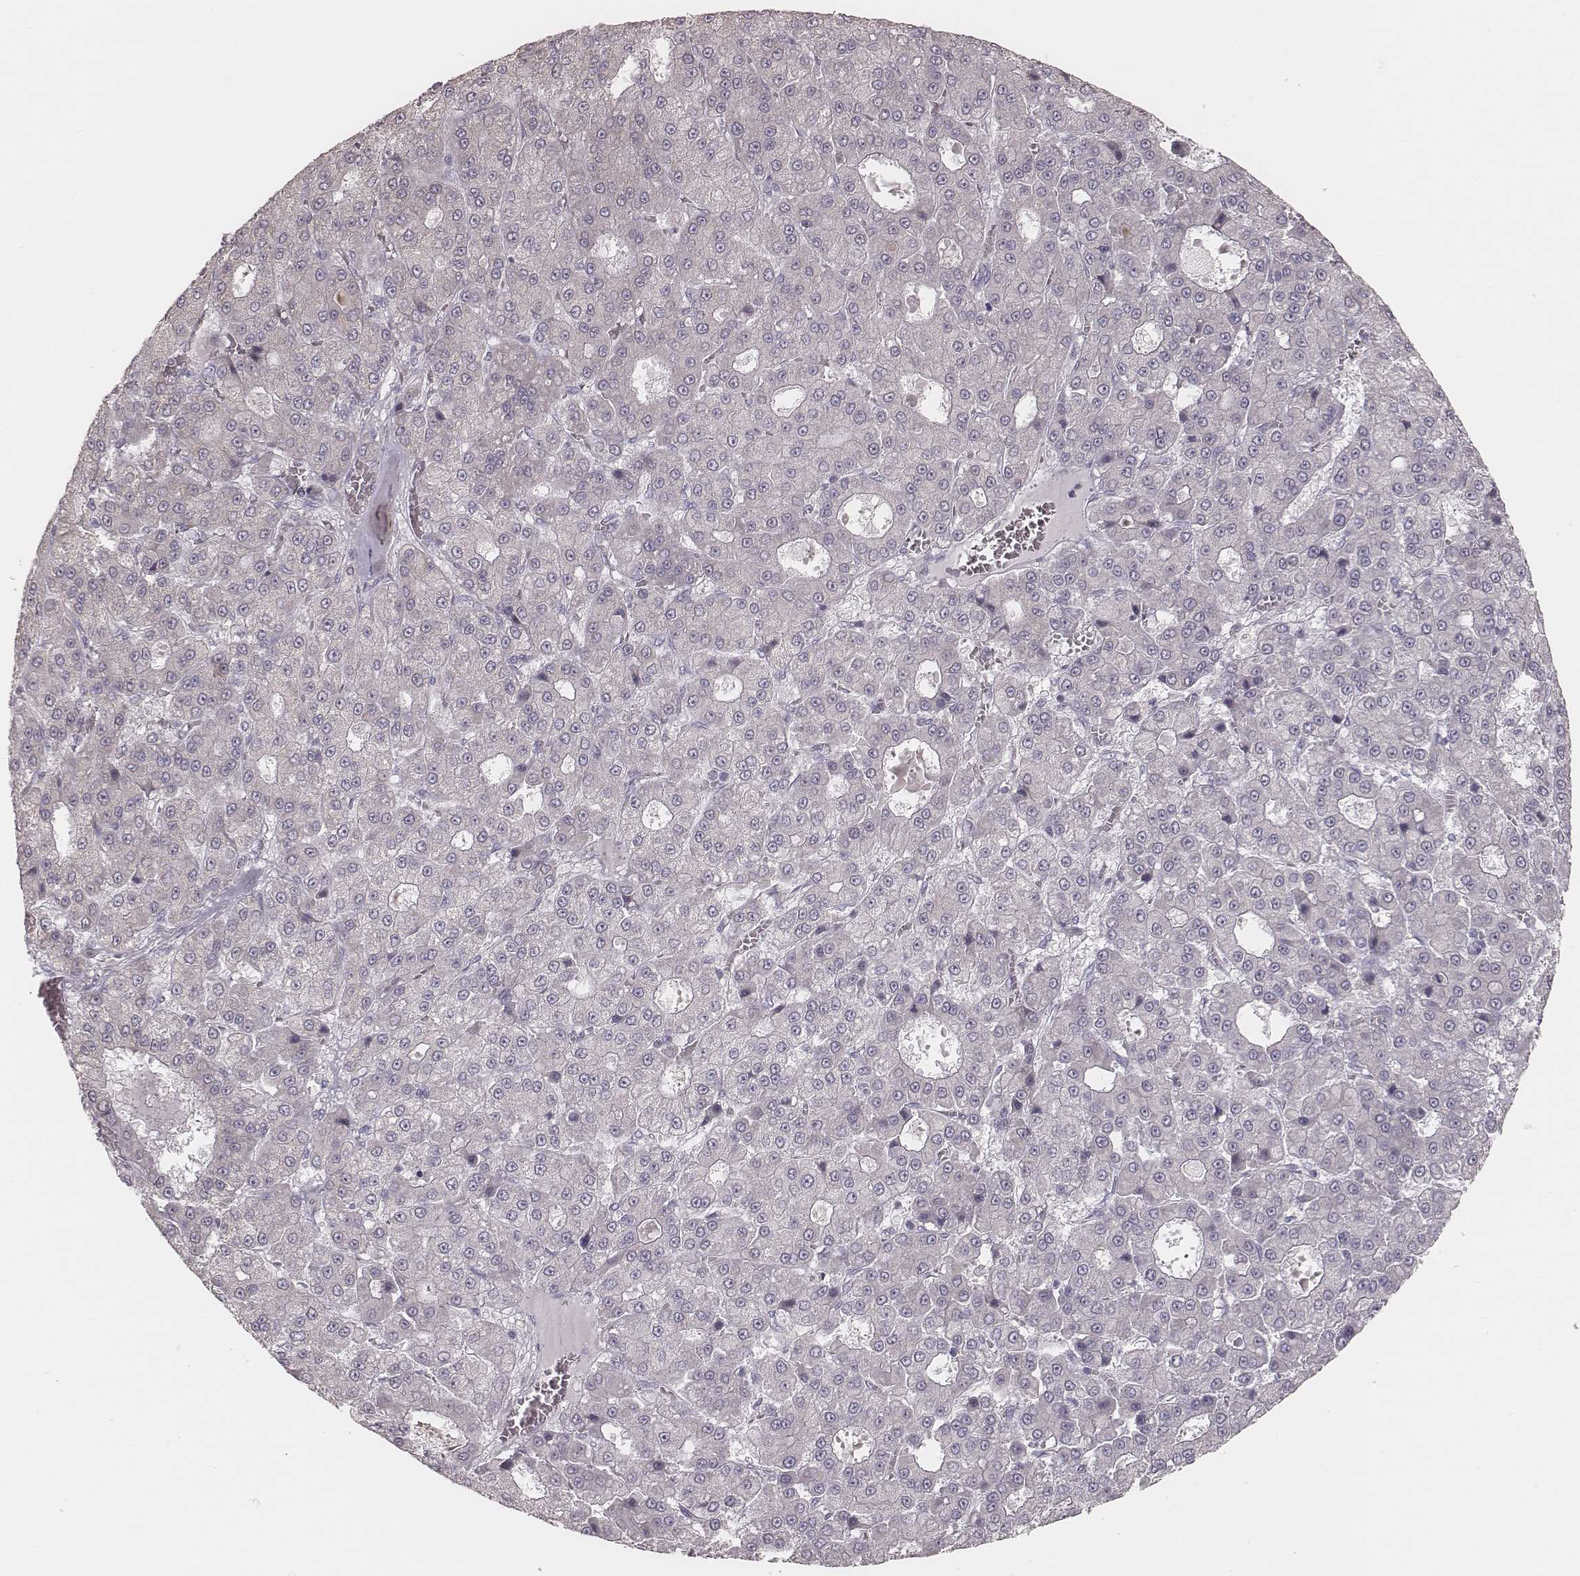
{"staining": {"intensity": "negative", "quantity": "none", "location": "none"}, "tissue": "liver cancer", "cell_type": "Tumor cells", "image_type": "cancer", "snomed": [{"axis": "morphology", "description": "Carcinoma, Hepatocellular, NOS"}, {"axis": "topography", "description": "Liver"}], "caption": "Liver hepatocellular carcinoma was stained to show a protein in brown. There is no significant staining in tumor cells. (DAB (3,3'-diaminobenzidine) immunohistochemistry, high magnification).", "gene": "KIF5C", "patient": {"sex": "male", "age": 70}}